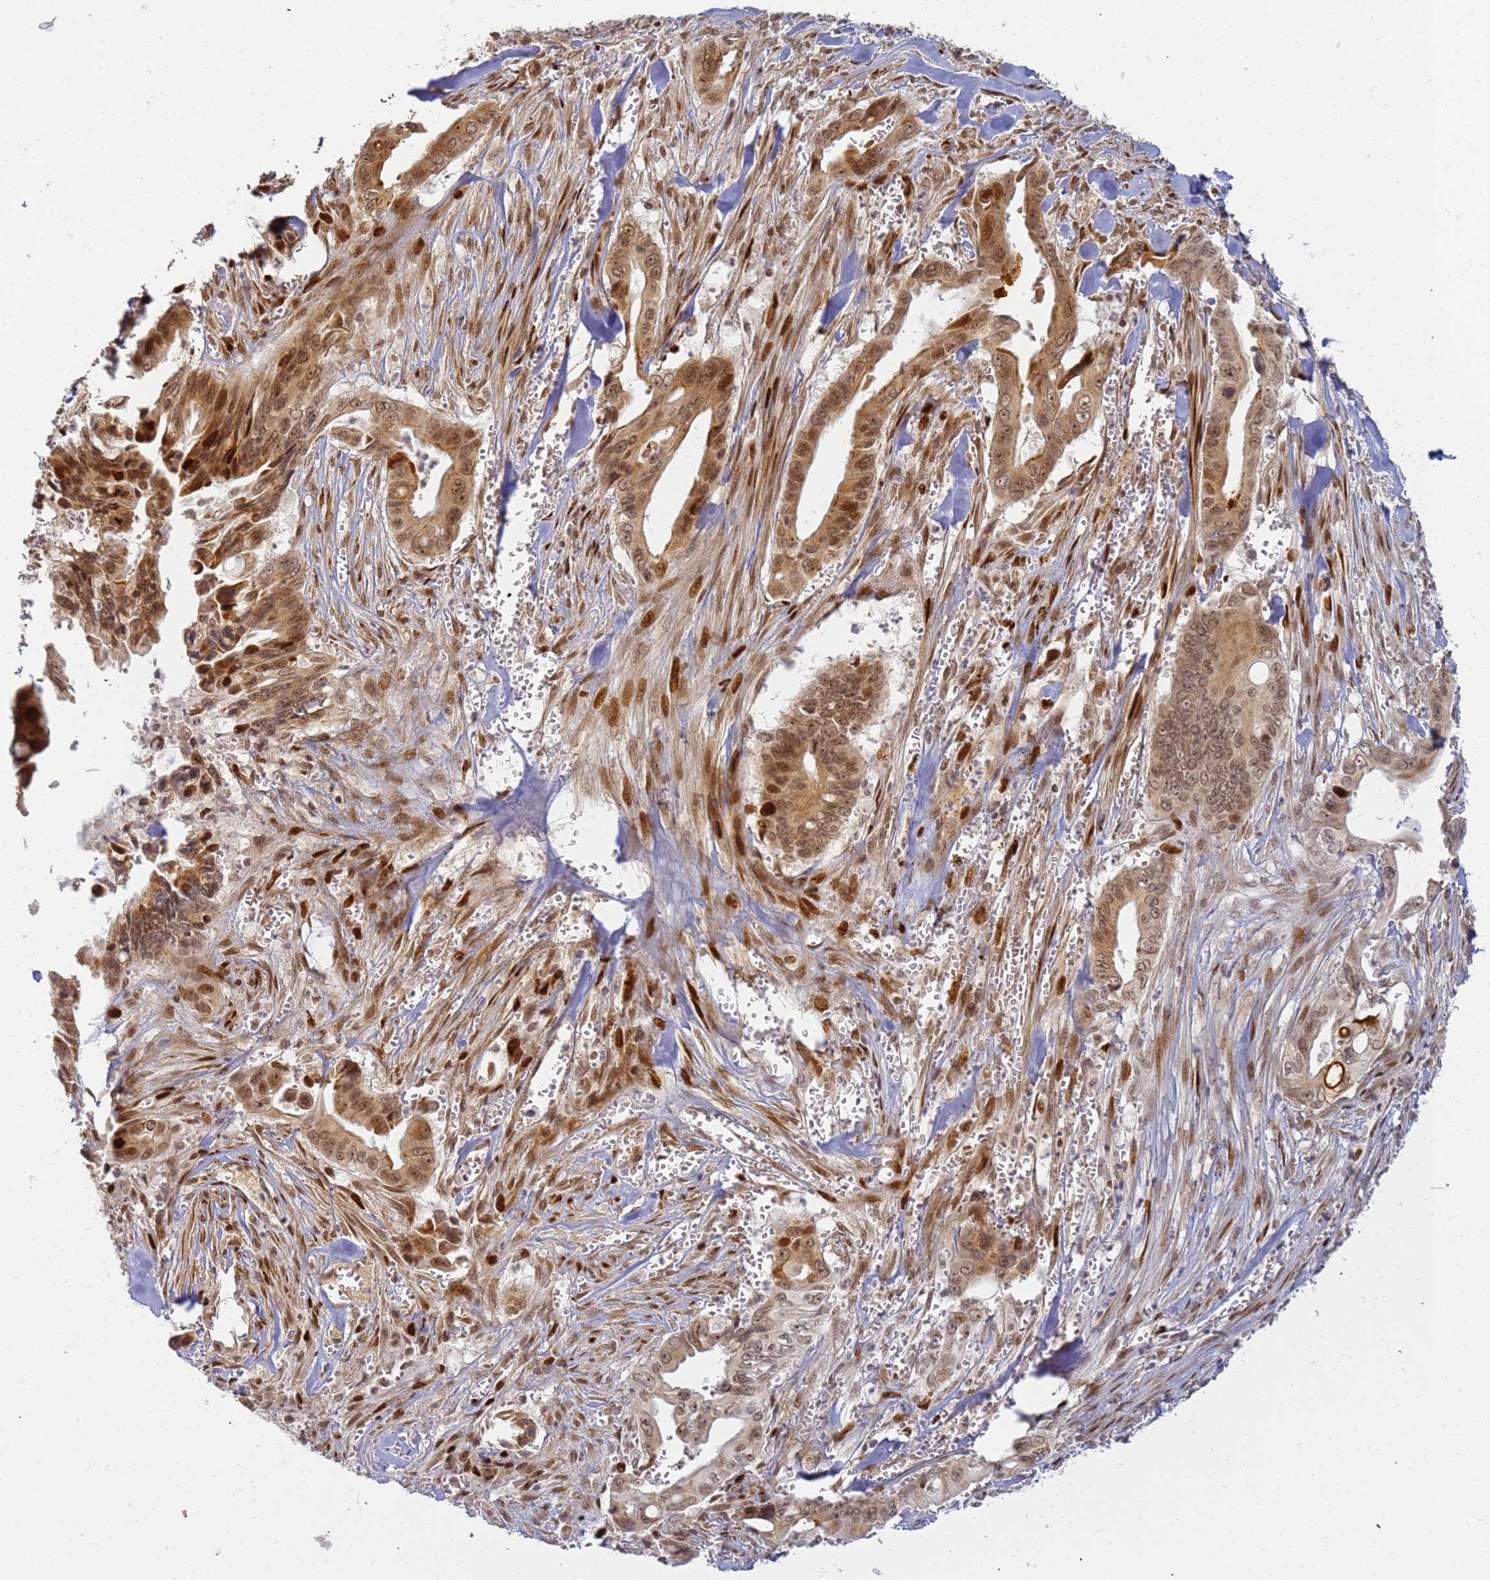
{"staining": {"intensity": "moderate", "quantity": ">75%", "location": "cytoplasmic/membranous,nuclear"}, "tissue": "pancreatic cancer", "cell_type": "Tumor cells", "image_type": "cancer", "snomed": [{"axis": "morphology", "description": "Adenocarcinoma, NOS"}, {"axis": "topography", "description": "Pancreas"}], "caption": "Immunohistochemistry (DAB) staining of human pancreatic cancer displays moderate cytoplasmic/membranous and nuclear protein positivity in about >75% of tumor cells.", "gene": "ABCA2", "patient": {"sex": "male", "age": 59}}